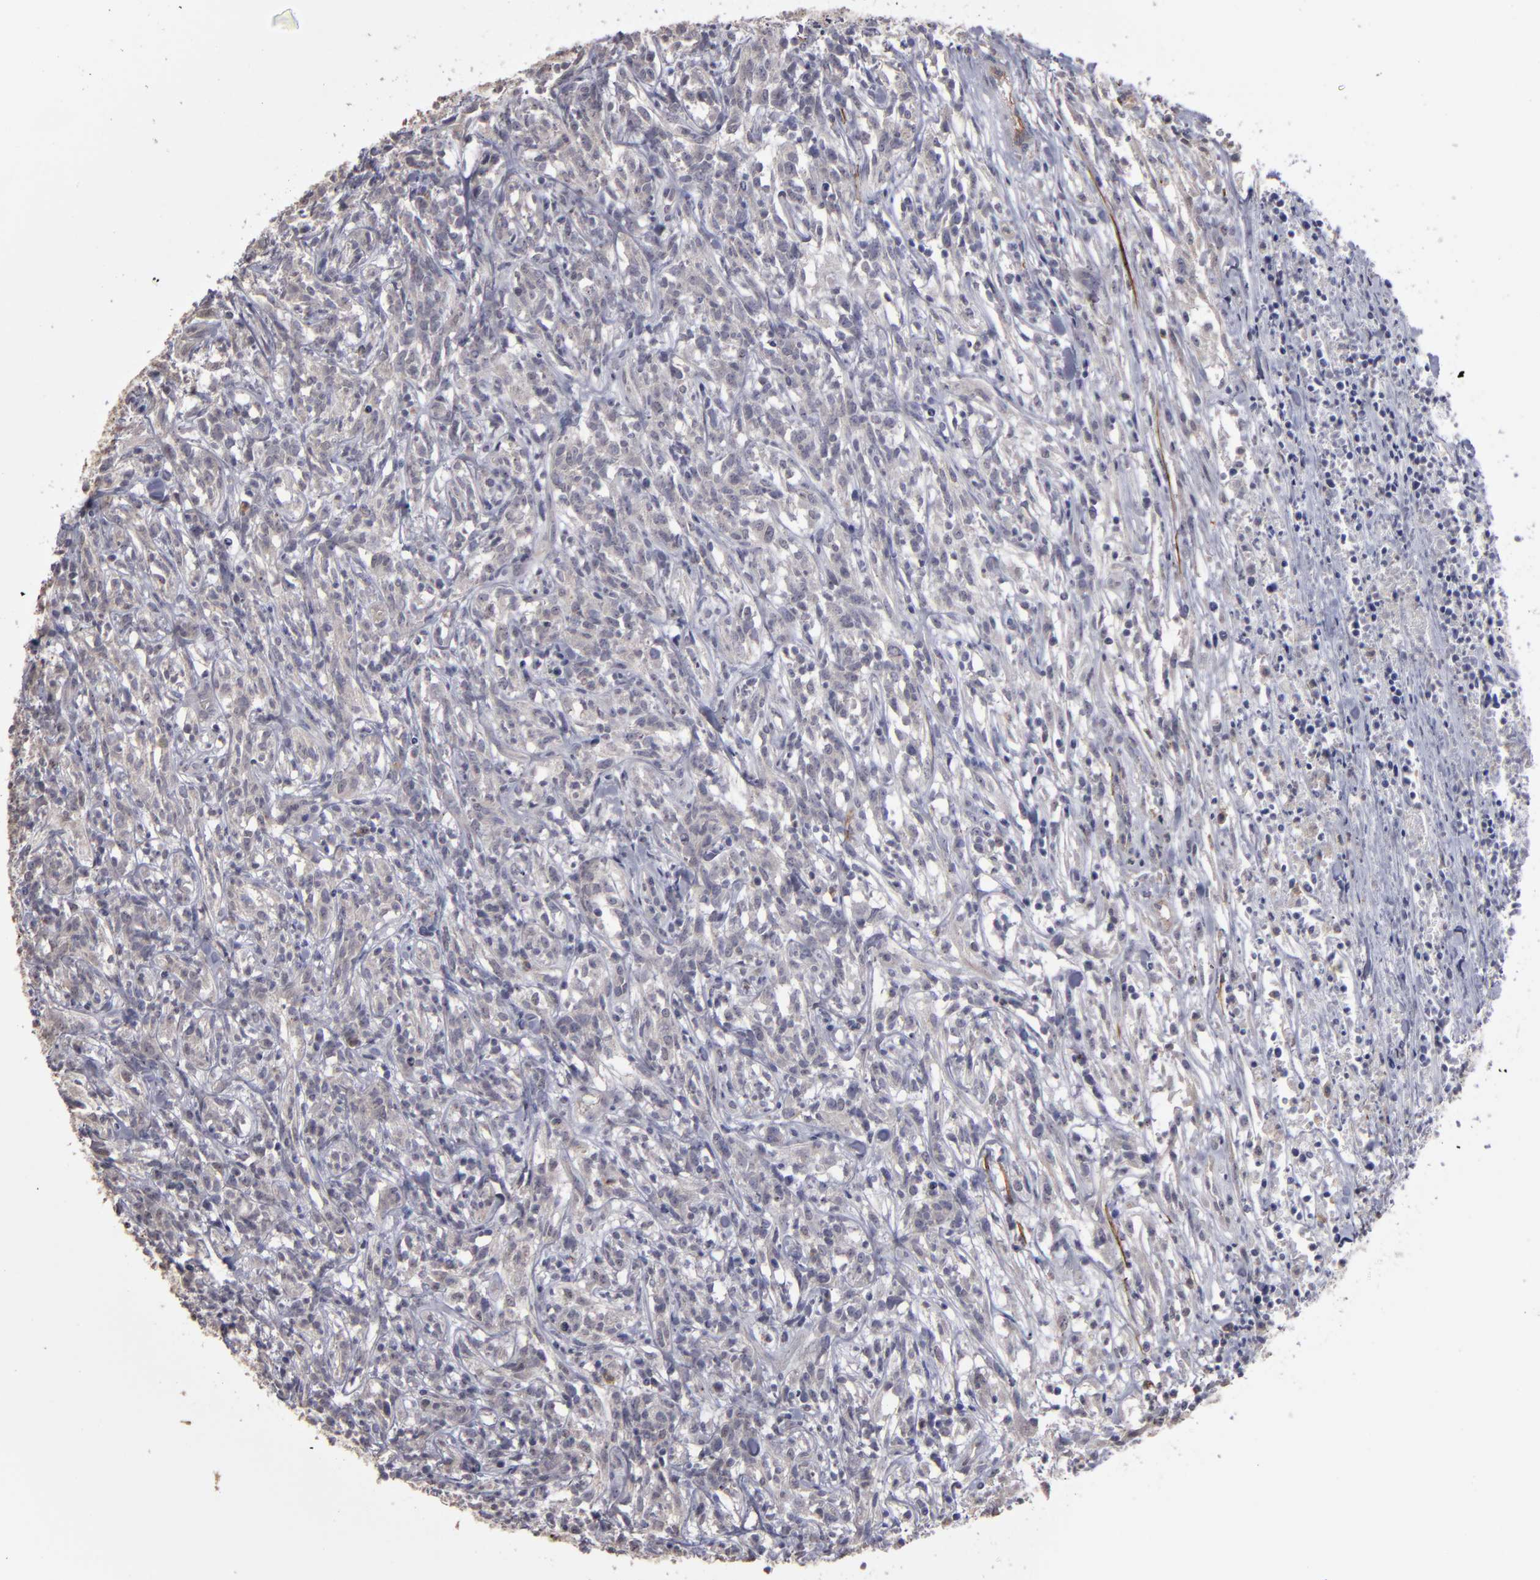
{"staining": {"intensity": "negative", "quantity": "none", "location": "none"}, "tissue": "lymphoma", "cell_type": "Tumor cells", "image_type": "cancer", "snomed": [{"axis": "morphology", "description": "Malignant lymphoma, non-Hodgkin's type, High grade"}, {"axis": "topography", "description": "Lymph node"}], "caption": "DAB immunohistochemical staining of human malignant lymphoma, non-Hodgkin's type (high-grade) shows no significant positivity in tumor cells.", "gene": "CD55", "patient": {"sex": "female", "age": 73}}